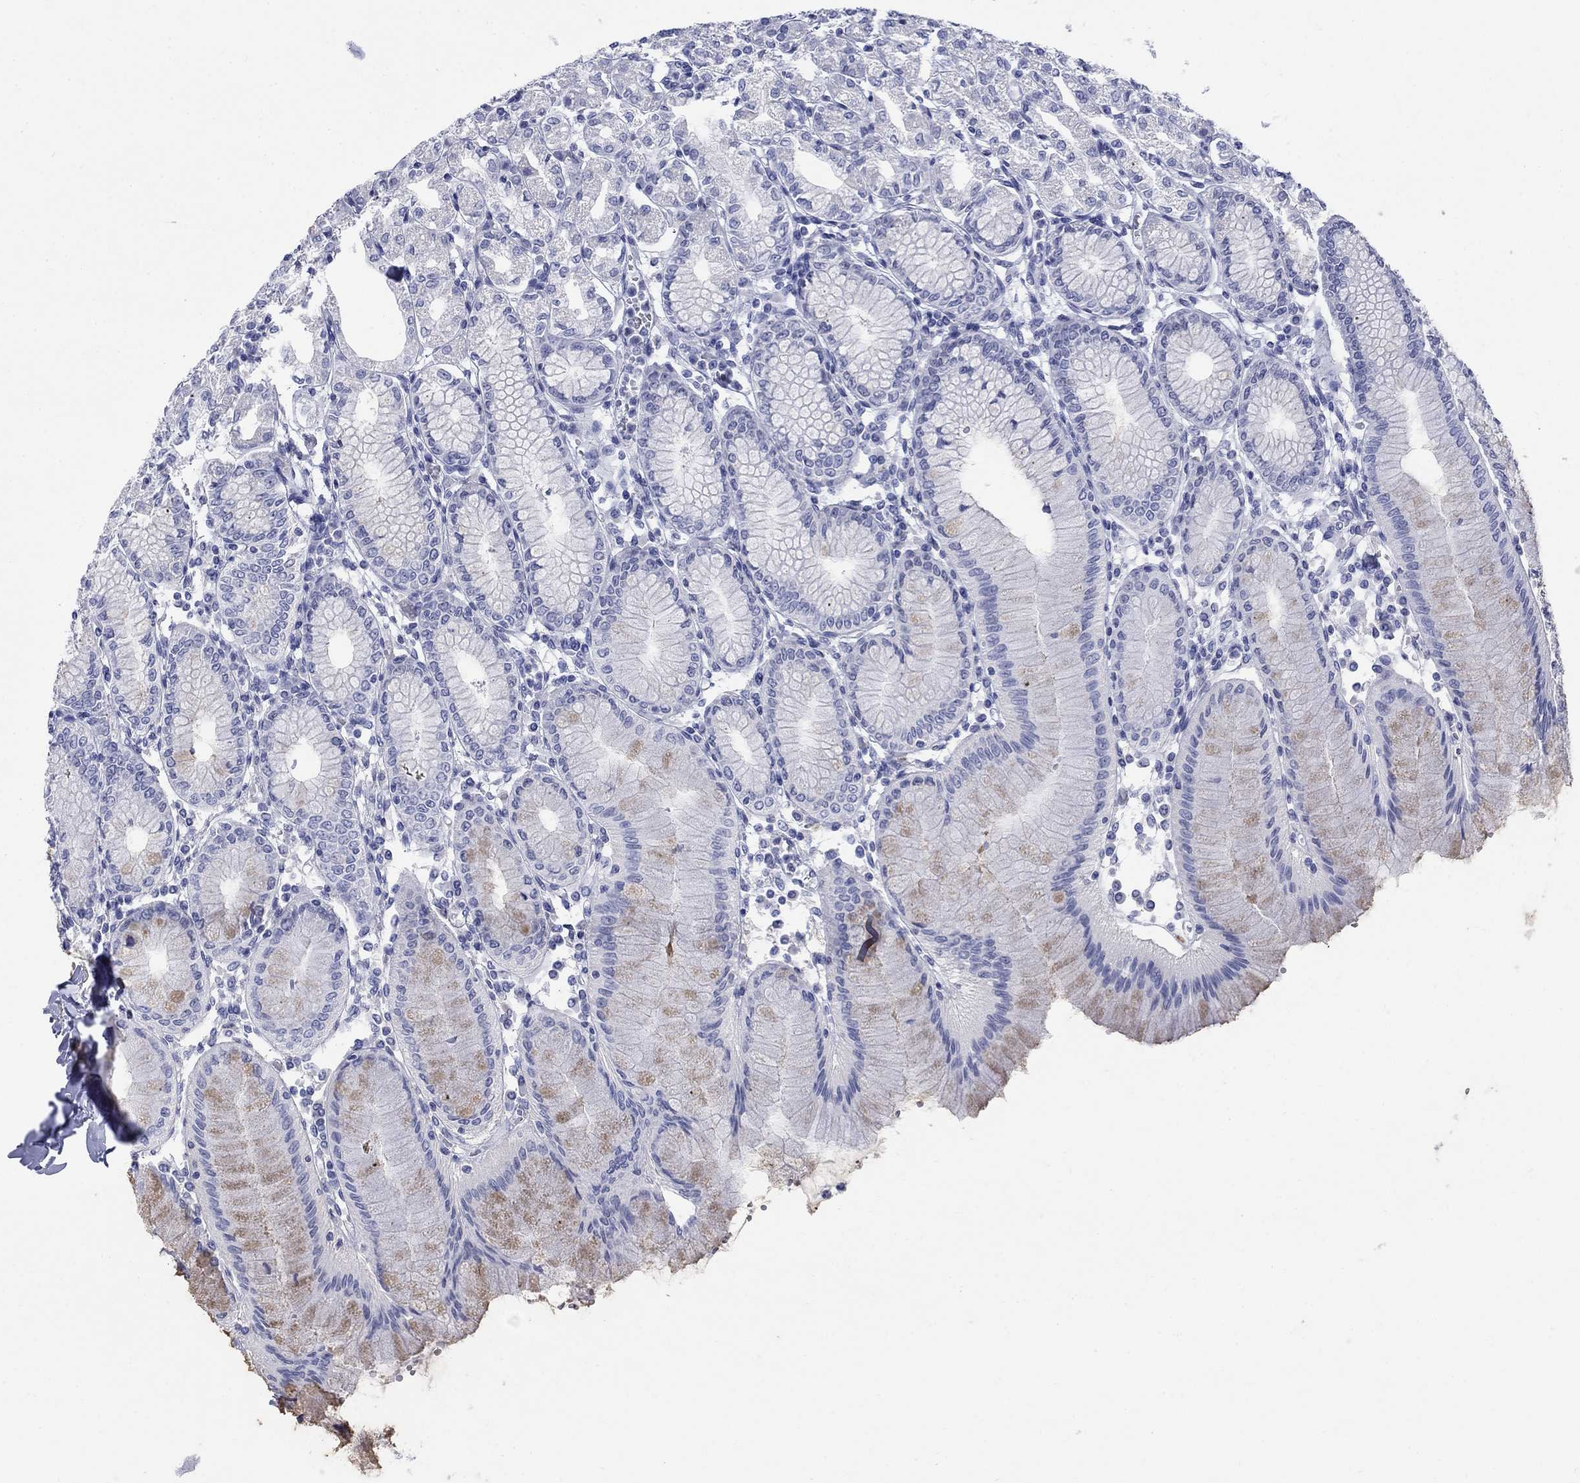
{"staining": {"intensity": "weak", "quantity": "<25%", "location": "cytoplasmic/membranous"}, "tissue": "stomach", "cell_type": "Glandular cells", "image_type": "normal", "snomed": [{"axis": "morphology", "description": "Normal tissue, NOS"}, {"axis": "topography", "description": "Skeletal muscle"}, {"axis": "topography", "description": "Stomach"}], "caption": "Immunohistochemistry micrograph of unremarkable stomach: stomach stained with DAB (3,3'-diaminobenzidine) reveals no significant protein positivity in glandular cells.", "gene": "IGF2BP3", "patient": {"sex": "female", "age": 57}}